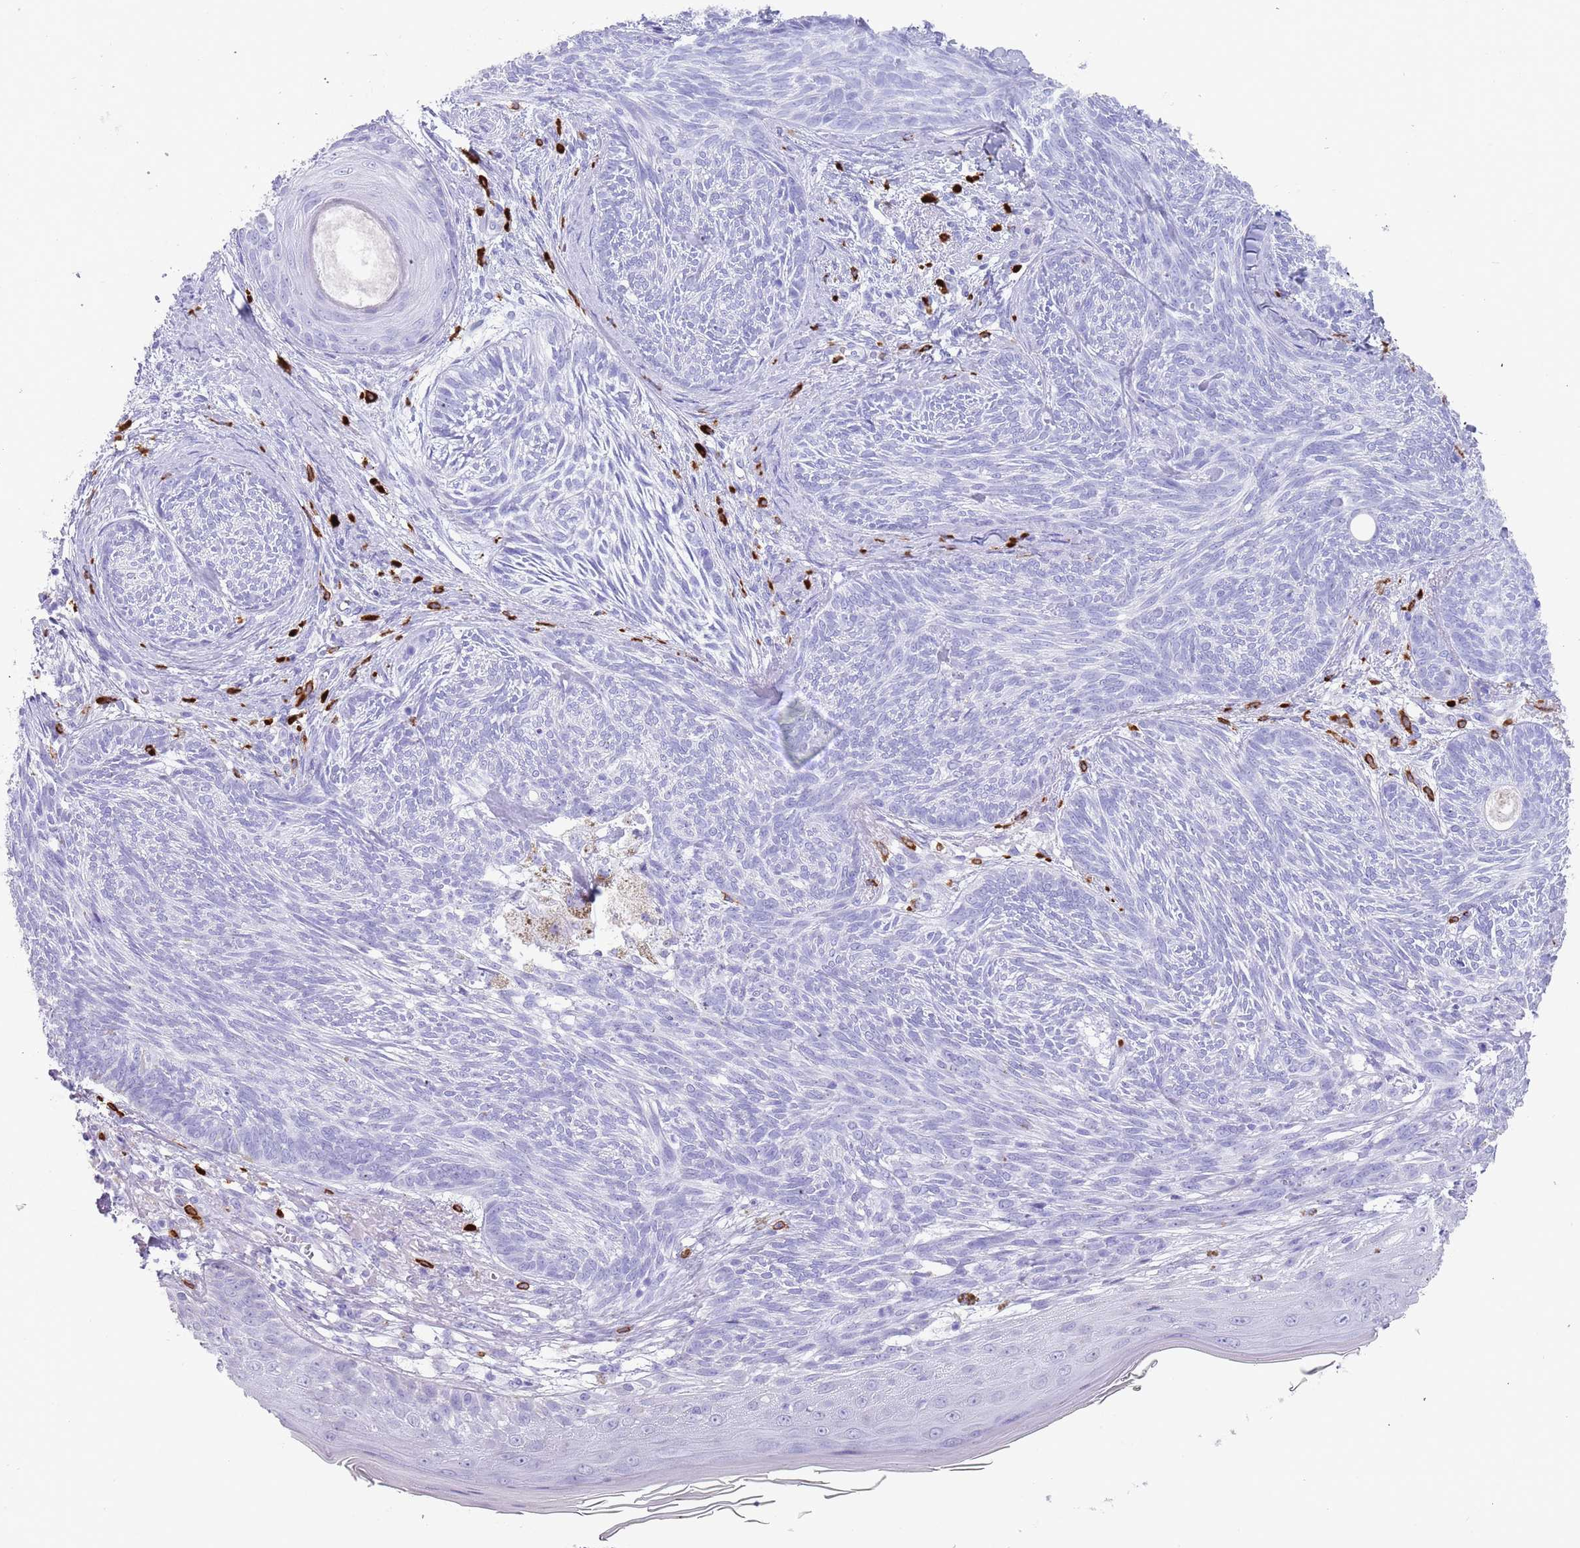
{"staining": {"intensity": "negative", "quantity": "none", "location": "none"}, "tissue": "skin cancer", "cell_type": "Tumor cells", "image_type": "cancer", "snomed": [{"axis": "morphology", "description": "Basal cell carcinoma"}, {"axis": "topography", "description": "Skin"}], "caption": "The photomicrograph displays no staining of tumor cells in skin basal cell carcinoma.", "gene": "MYADML2", "patient": {"sex": "male", "age": 73}}